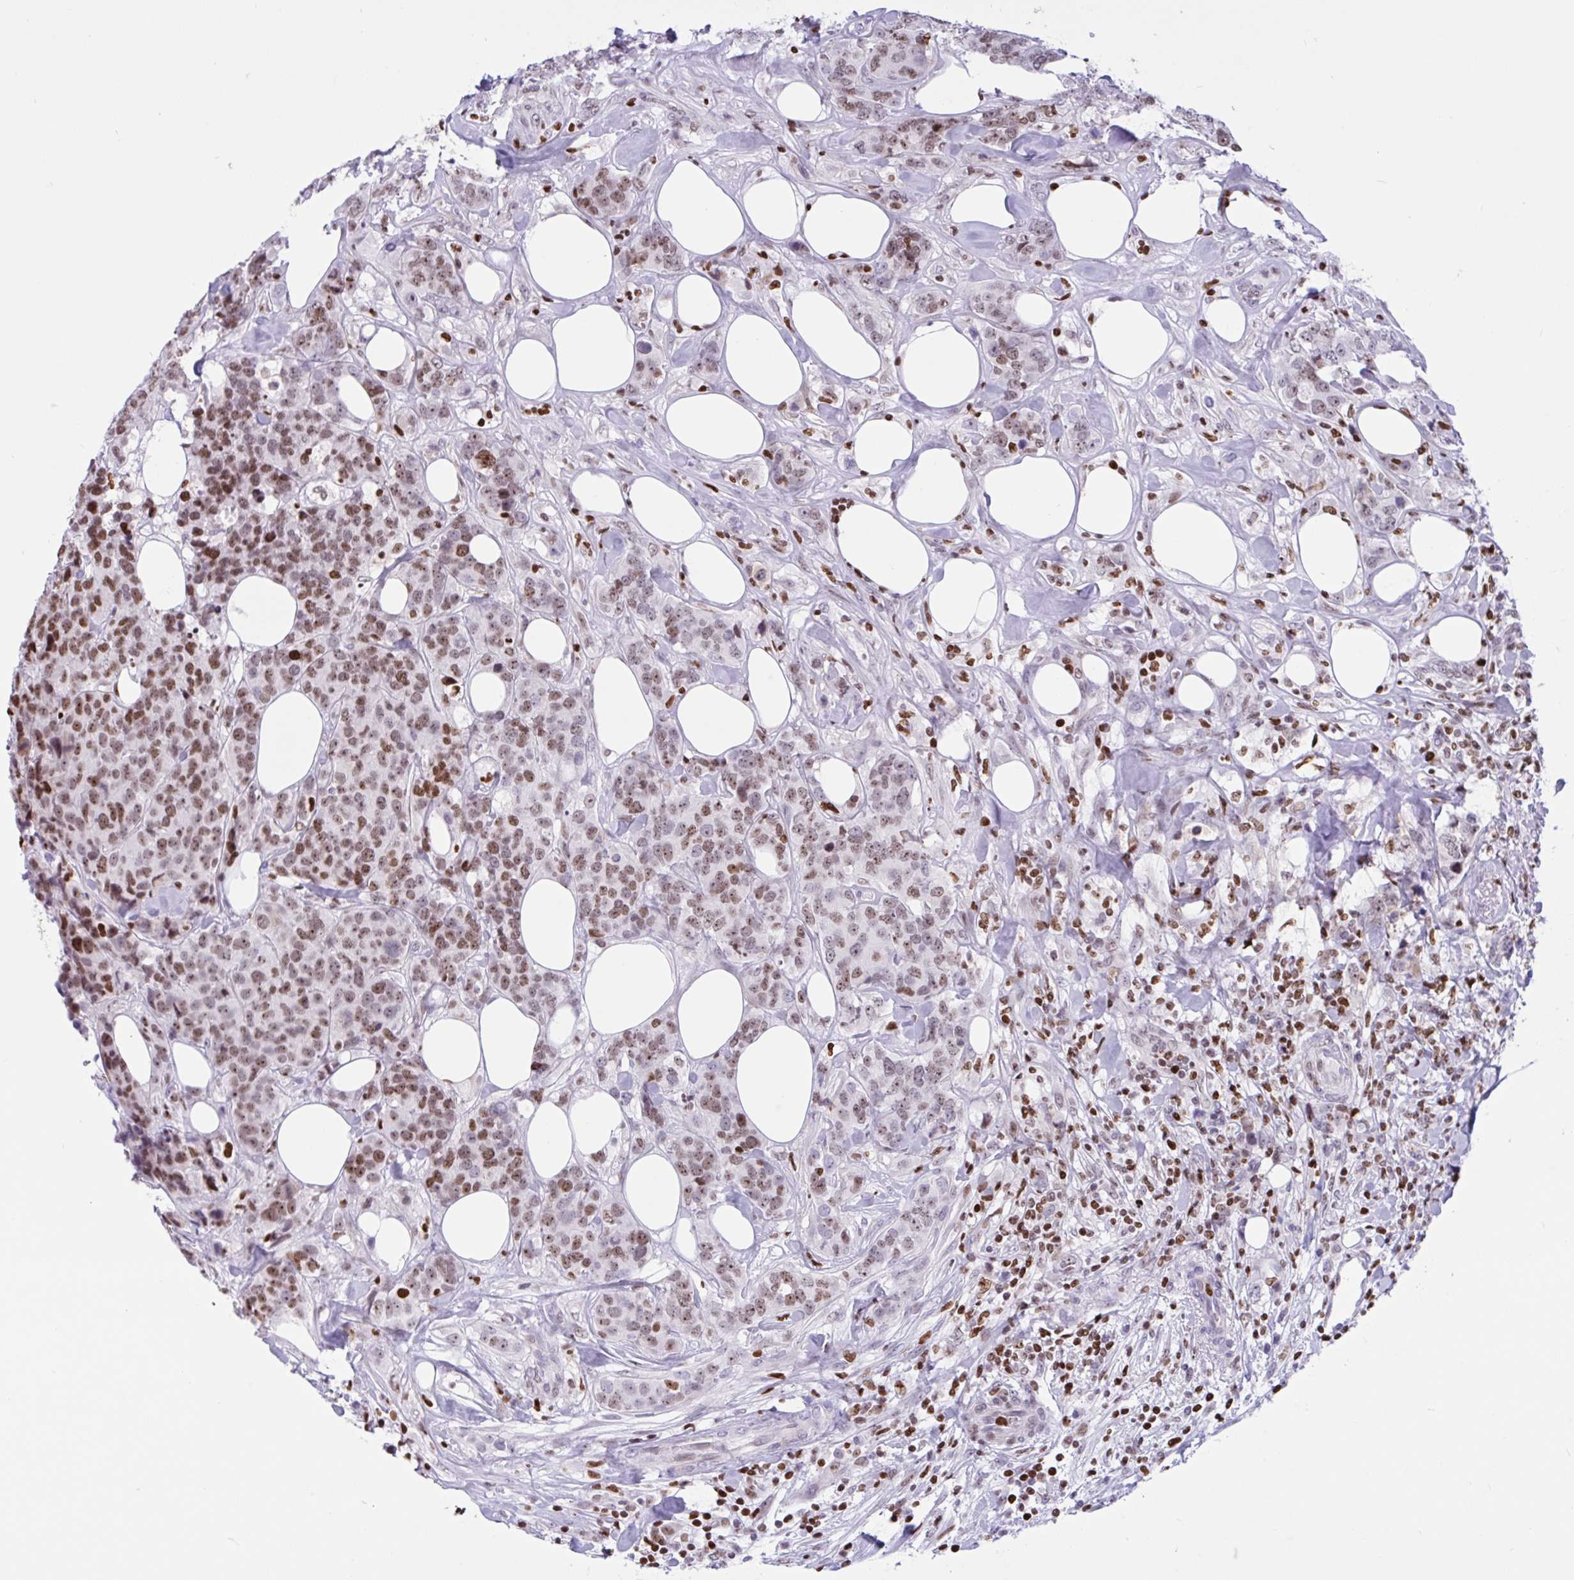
{"staining": {"intensity": "moderate", "quantity": ">75%", "location": "nuclear"}, "tissue": "breast cancer", "cell_type": "Tumor cells", "image_type": "cancer", "snomed": [{"axis": "morphology", "description": "Lobular carcinoma"}, {"axis": "topography", "description": "Breast"}], "caption": "A medium amount of moderate nuclear expression is appreciated in approximately >75% of tumor cells in breast lobular carcinoma tissue. (DAB (3,3'-diaminobenzidine) IHC, brown staining for protein, blue staining for nuclei).", "gene": "HMGB2", "patient": {"sex": "female", "age": 59}}